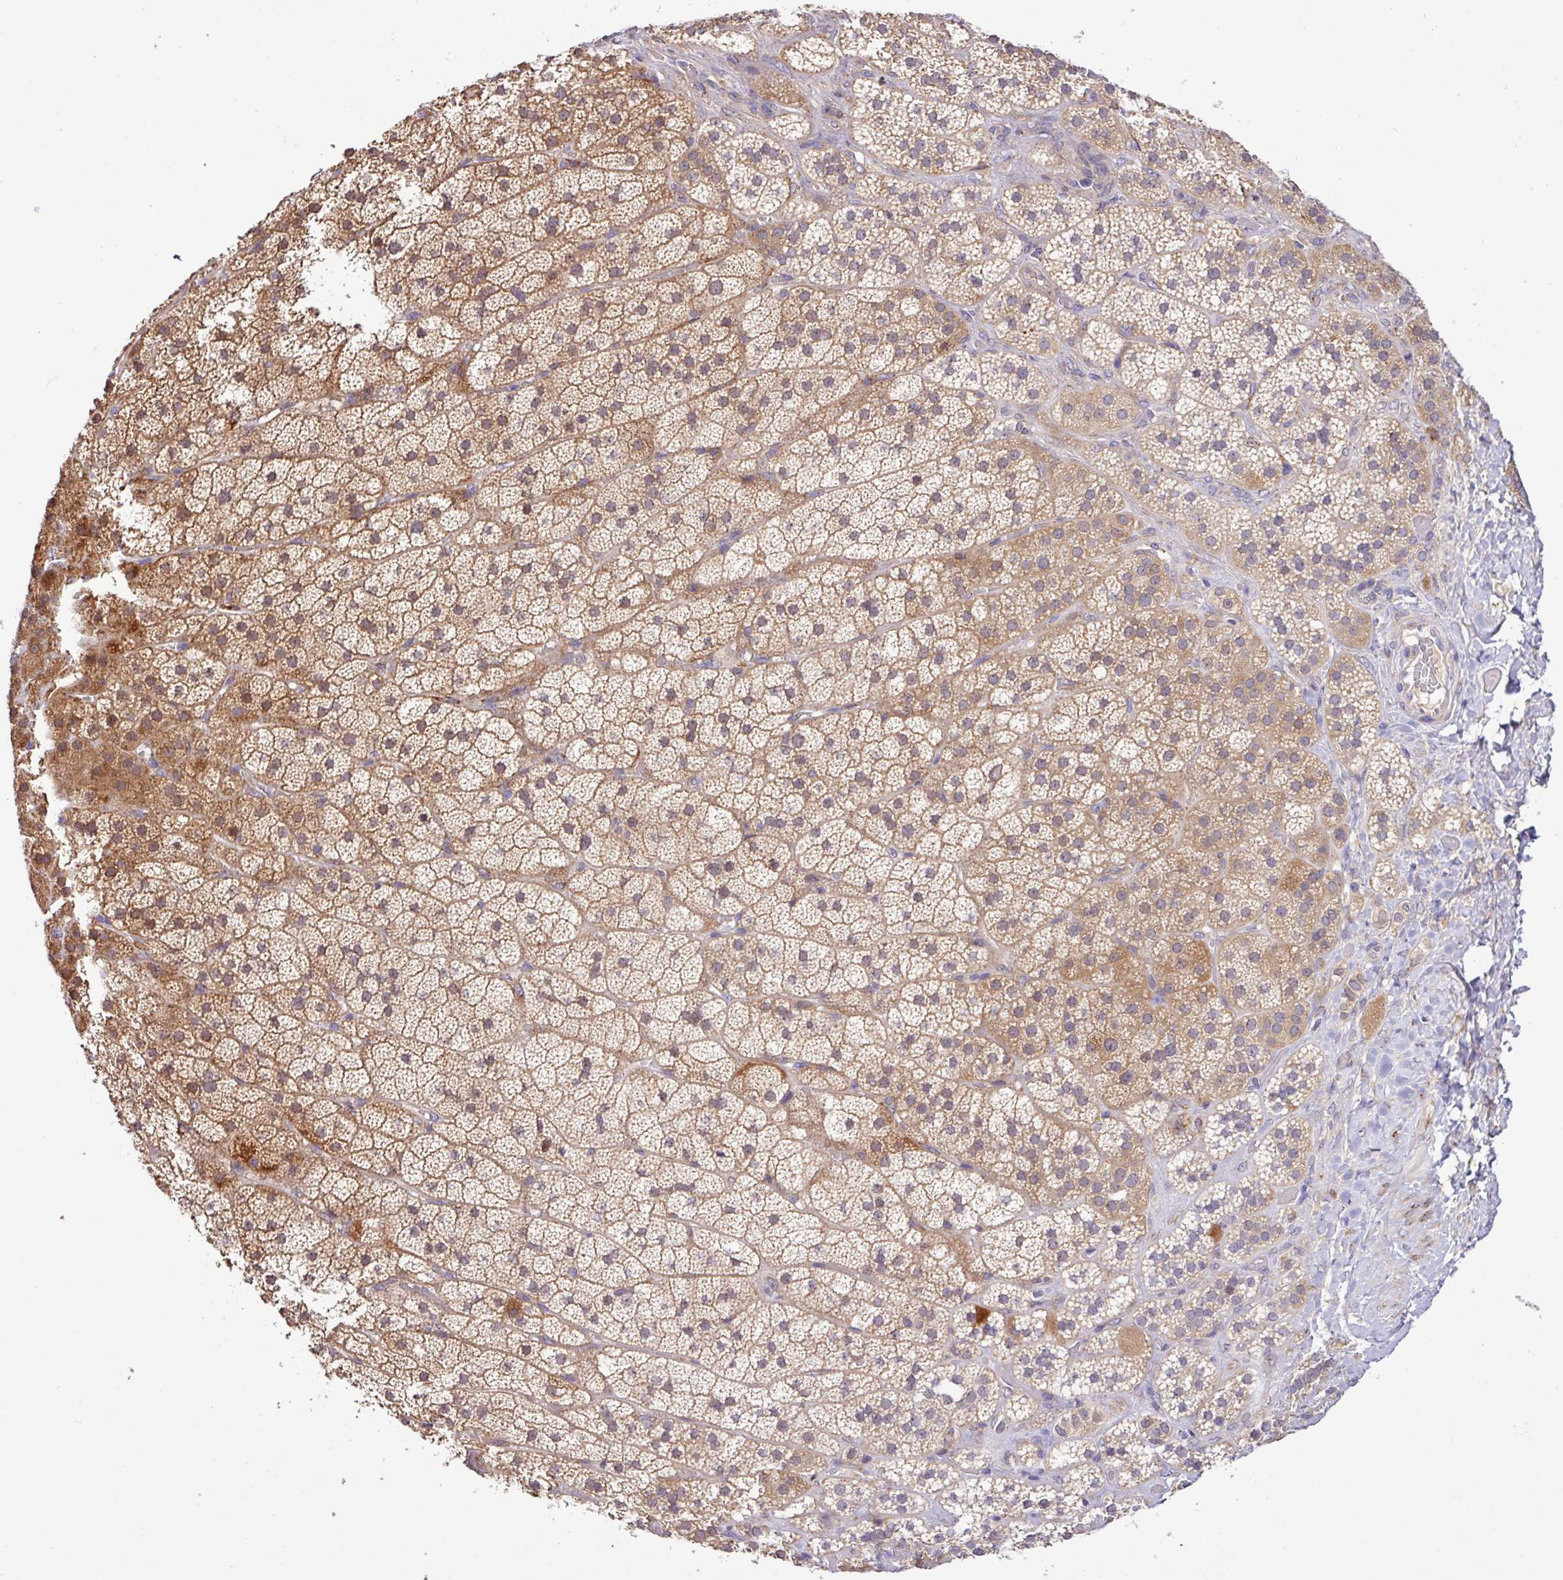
{"staining": {"intensity": "strong", "quantity": "25%-75%", "location": "cytoplasmic/membranous"}, "tissue": "adrenal gland", "cell_type": "Glandular cells", "image_type": "normal", "snomed": [{"axis": "morphology", "description": "Normal tissue, NOS"}, {"axis": "topography", "description": "Adrenal gland"}], "caption": "Immunohistochemical staining of benign human adrenal gland shows 25%-75% levels of strong cytoplasmic/membranous protein positivity in approximately 25%-75% of glandular cells. (DAB IHC, brown staining for protein, blue staining for nuclei).", "gene": "TM2D2", "patient": {"sex": "male", "age": 57}}